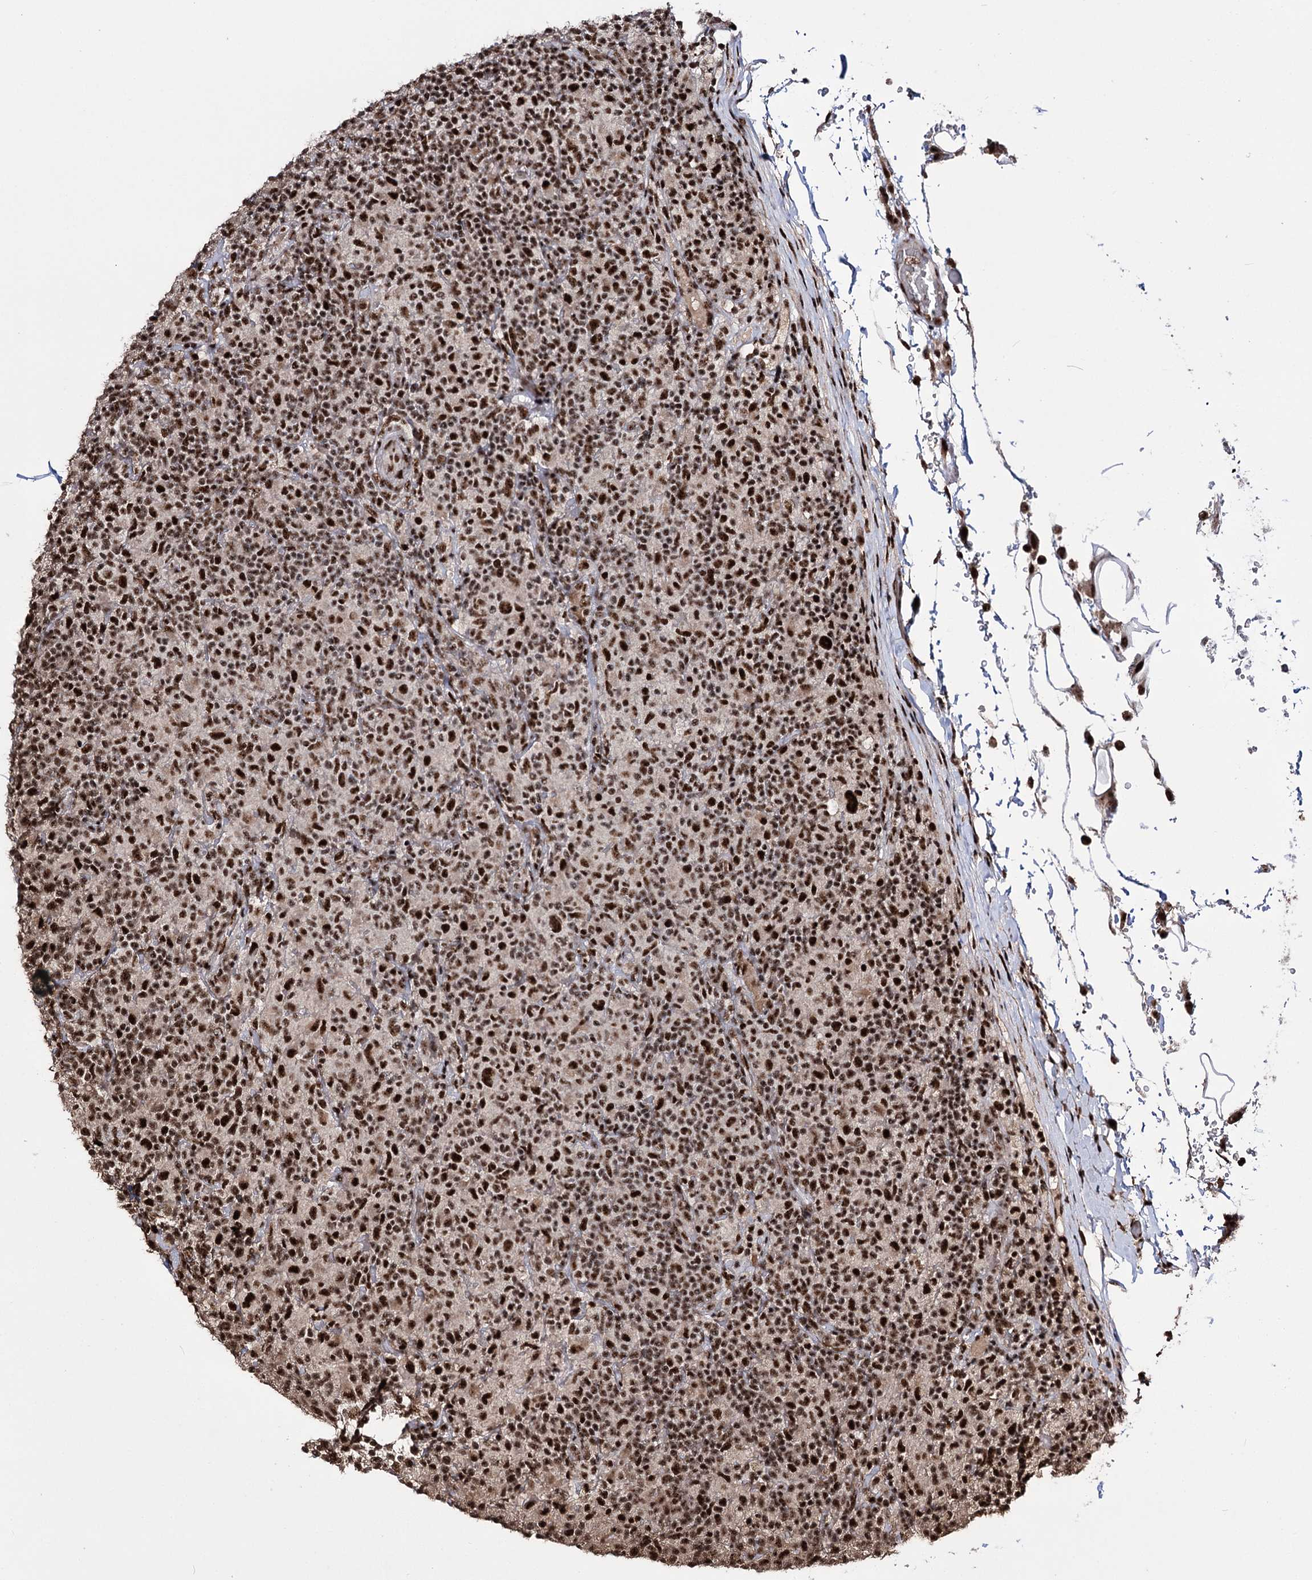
{"staining": {"intensity": "strong", "quantity": ">75%", "location": "nuclear"}, "tissue": "lymphoma", "cell_type": "Tumor cells", "image_type": "cancer", "snomed": [{"axis": "morphology", "description": "Hodgkin's disease, NOS"}, {"axis": "topography", "description": "Lymph node"}], "caption": "This is a micrograph of immunohistochemistry staining of lymphoma, which shows strong staining in the nuclear of tumor cells.", "gene": "PRPF40A", "patient": {"sex": "male", "age": 70}}